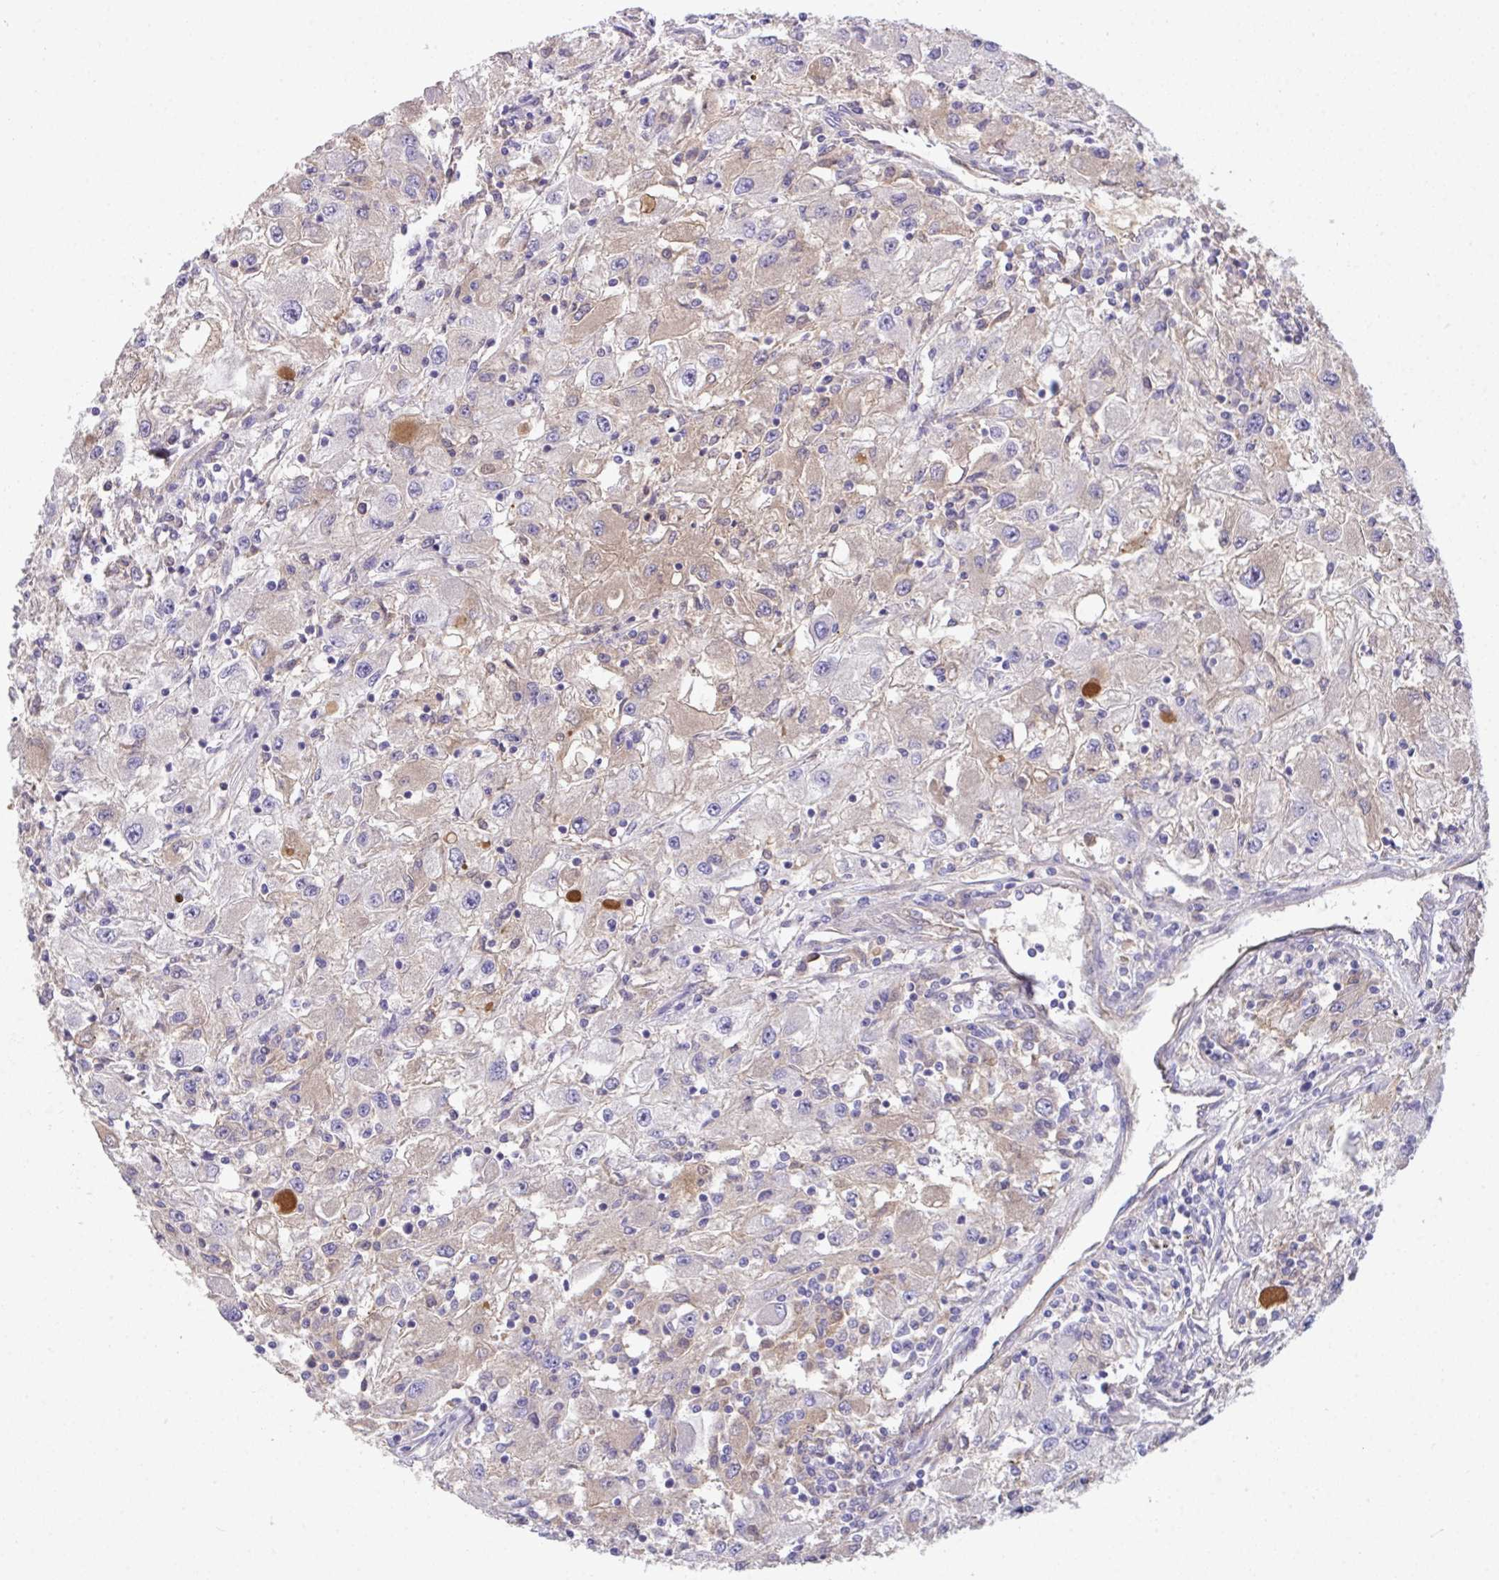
{"staining": {"intensity": "weak", "quantity": "25%-75%", "location": "cytoplasmic/membranous"}, "tissue": "renal cancer", "cell_type": "Tumor cells", "image_type": "cancer", "snomed": [{"axis": "morphology", "description": "Adenocarcinoma, NOS"}, {"axis": "topography", "description": "Kidney"}], "caption": "IHC histopathology image of neoplastic tissue: adenocarcinoma (renal) stained using immunohistochemistry displays low levels of weak protein expression localized specifically in the cytoplasmic/membranous of tumor cells, appearing as a cytoplasmic/membranous brown color.", "gene": "ZNF581", "patient": {"sex": "female", "age": 67}}